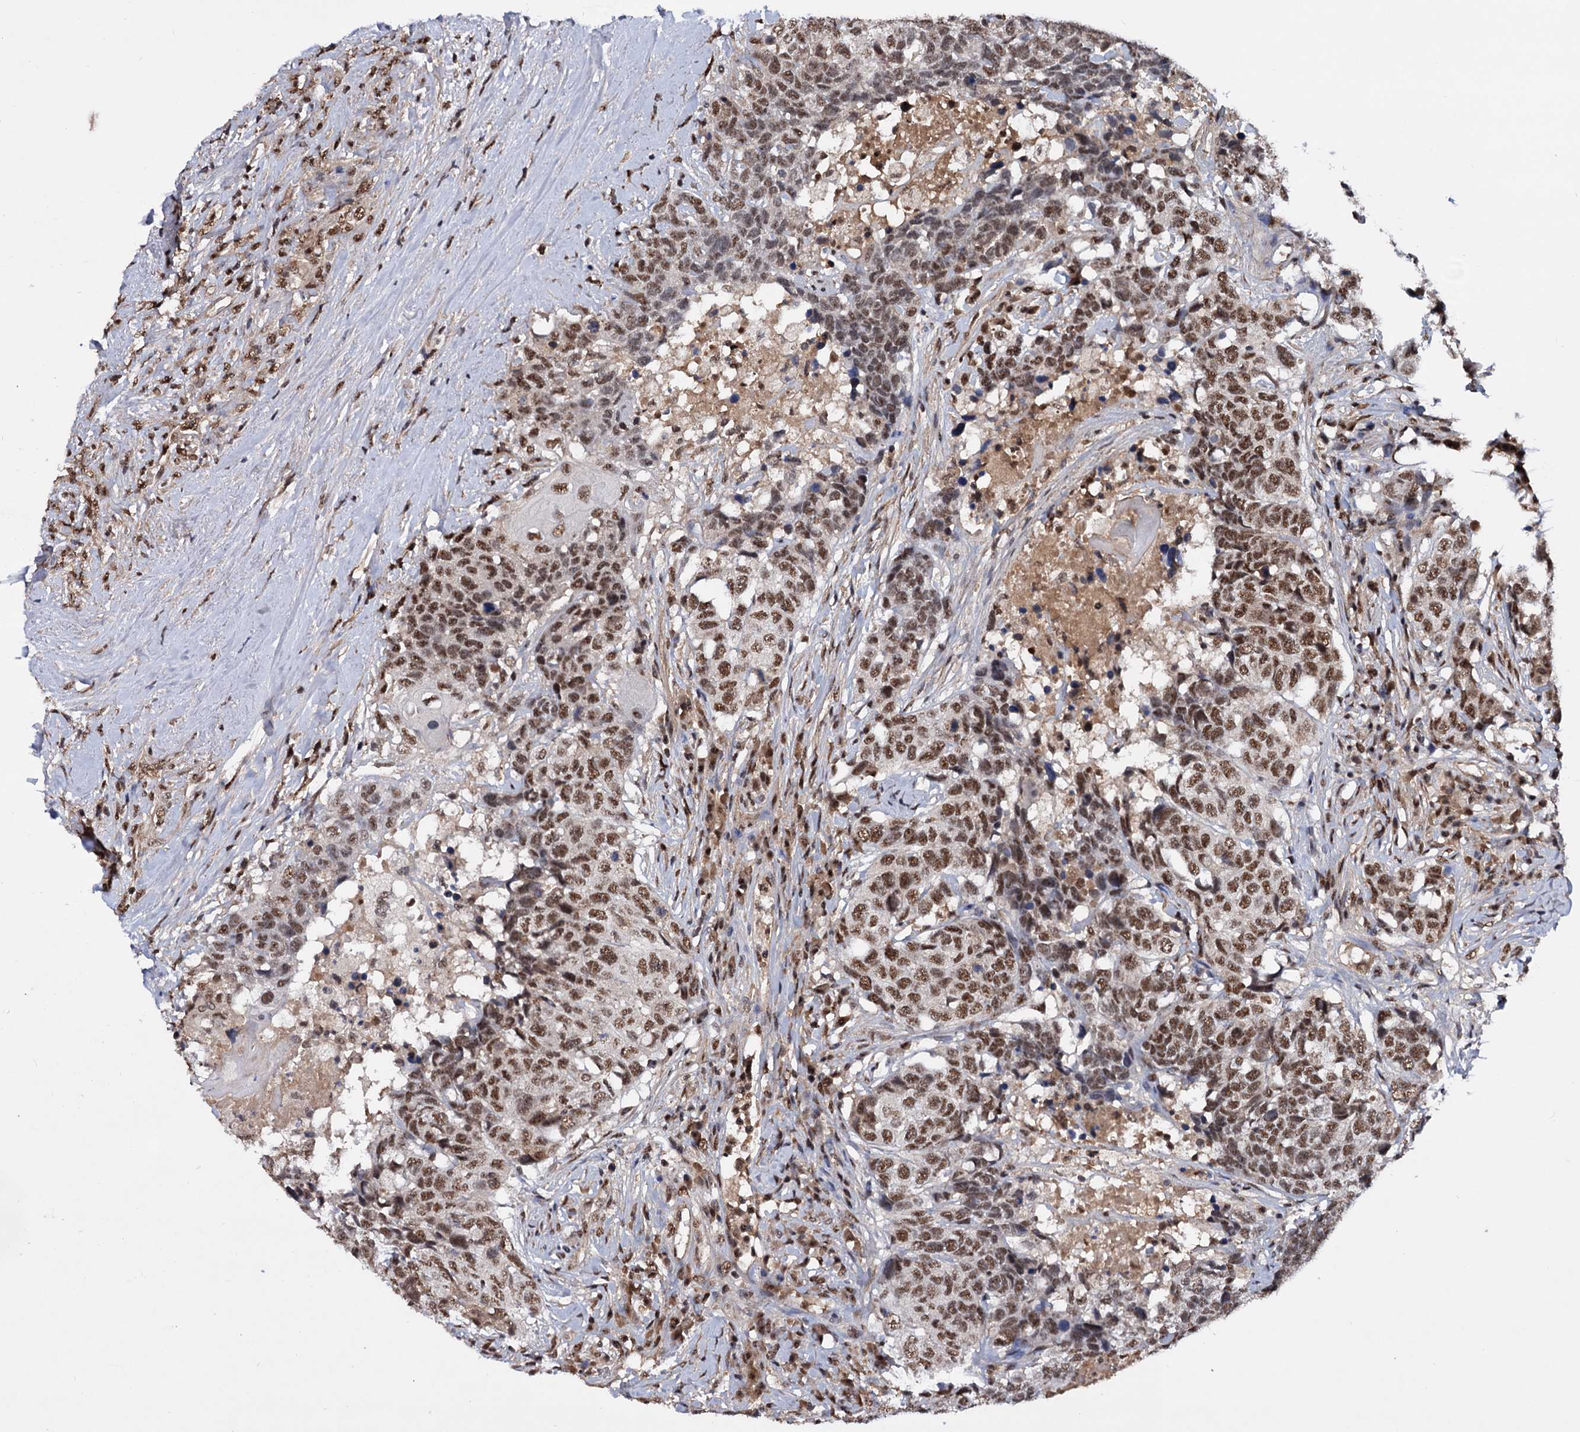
{"staining": {"intensity": "strong", "quantity": ">75%", "location": "nuclear"}, "tissue": "head and neck cancer", "cell_type": "Tumor cells", "image_type": "cancer", "snomed": [{"axis": "morphology", "description": "Squamous cell carcinoma, NOS"}, {"axis": "topography", "description": "Head-Neck"}], "caption": "A brown stain highlights strong nuclear positivity of a protein in head and neck cancer (squamous cell carcinoma) tumor cells.", "gene": "TBC1D12", "patient": {"sex": "male", "age": 66}}